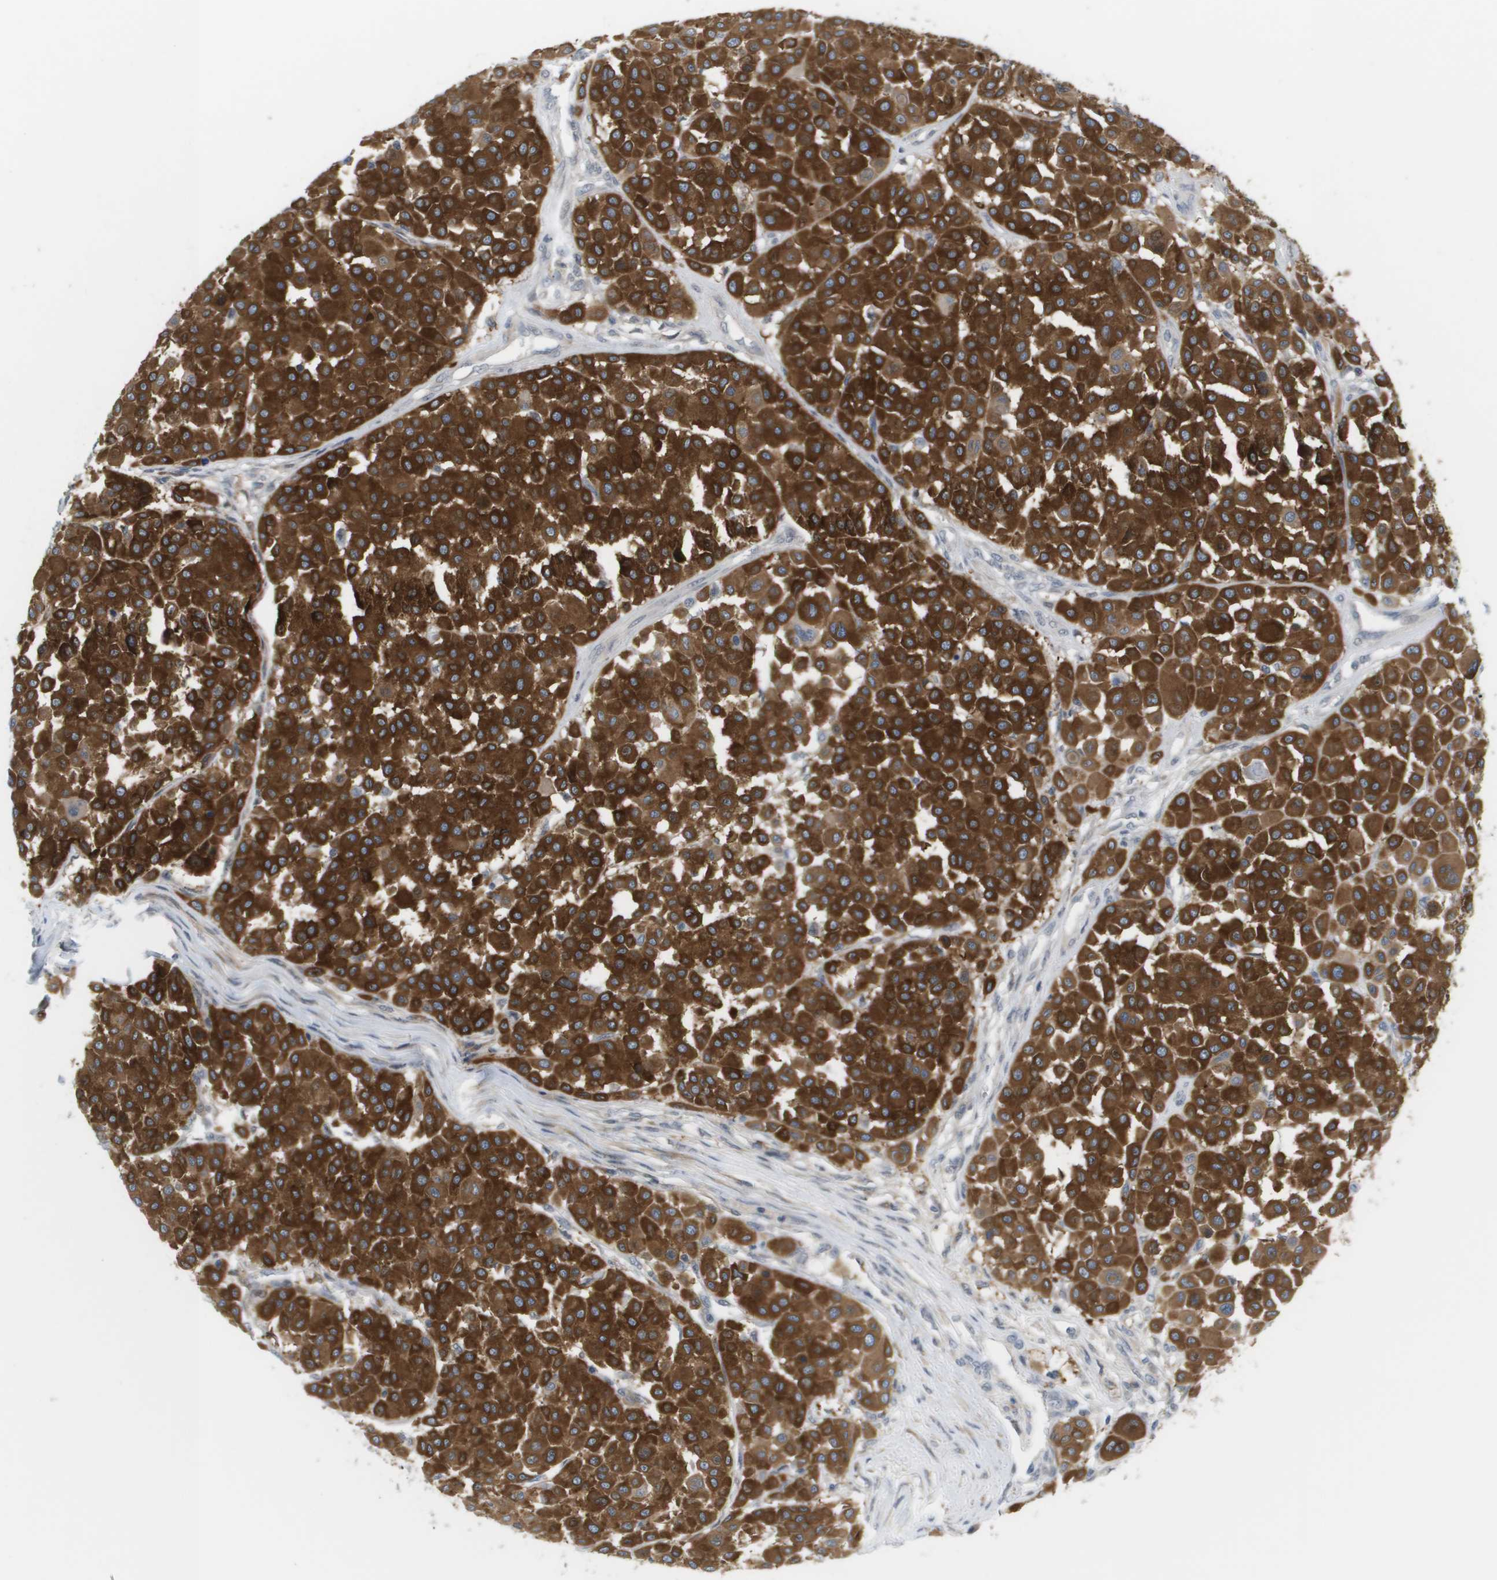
{"staining": {"intensity": "strong", "quantity": ">75%", "location": "cytoplasmic/membranous"}, "tissue": "melanoma", "cell_type": "Tumor cells", "image_type": "cancer", "snomed": [{"axis": "morphology", "description": "Malignant melanoma, Metastatic site"}, {"axis": "topography", "description": "Soft tissue"}], "caption": "A histopathology image of malignant melanoma (metastatic site) stained for a protein reveals strong cytoplasmic/membranous brown staining in tumor cells.", "gene": "MARCHF8", "patient": {"sex": "male", "age": 41}}